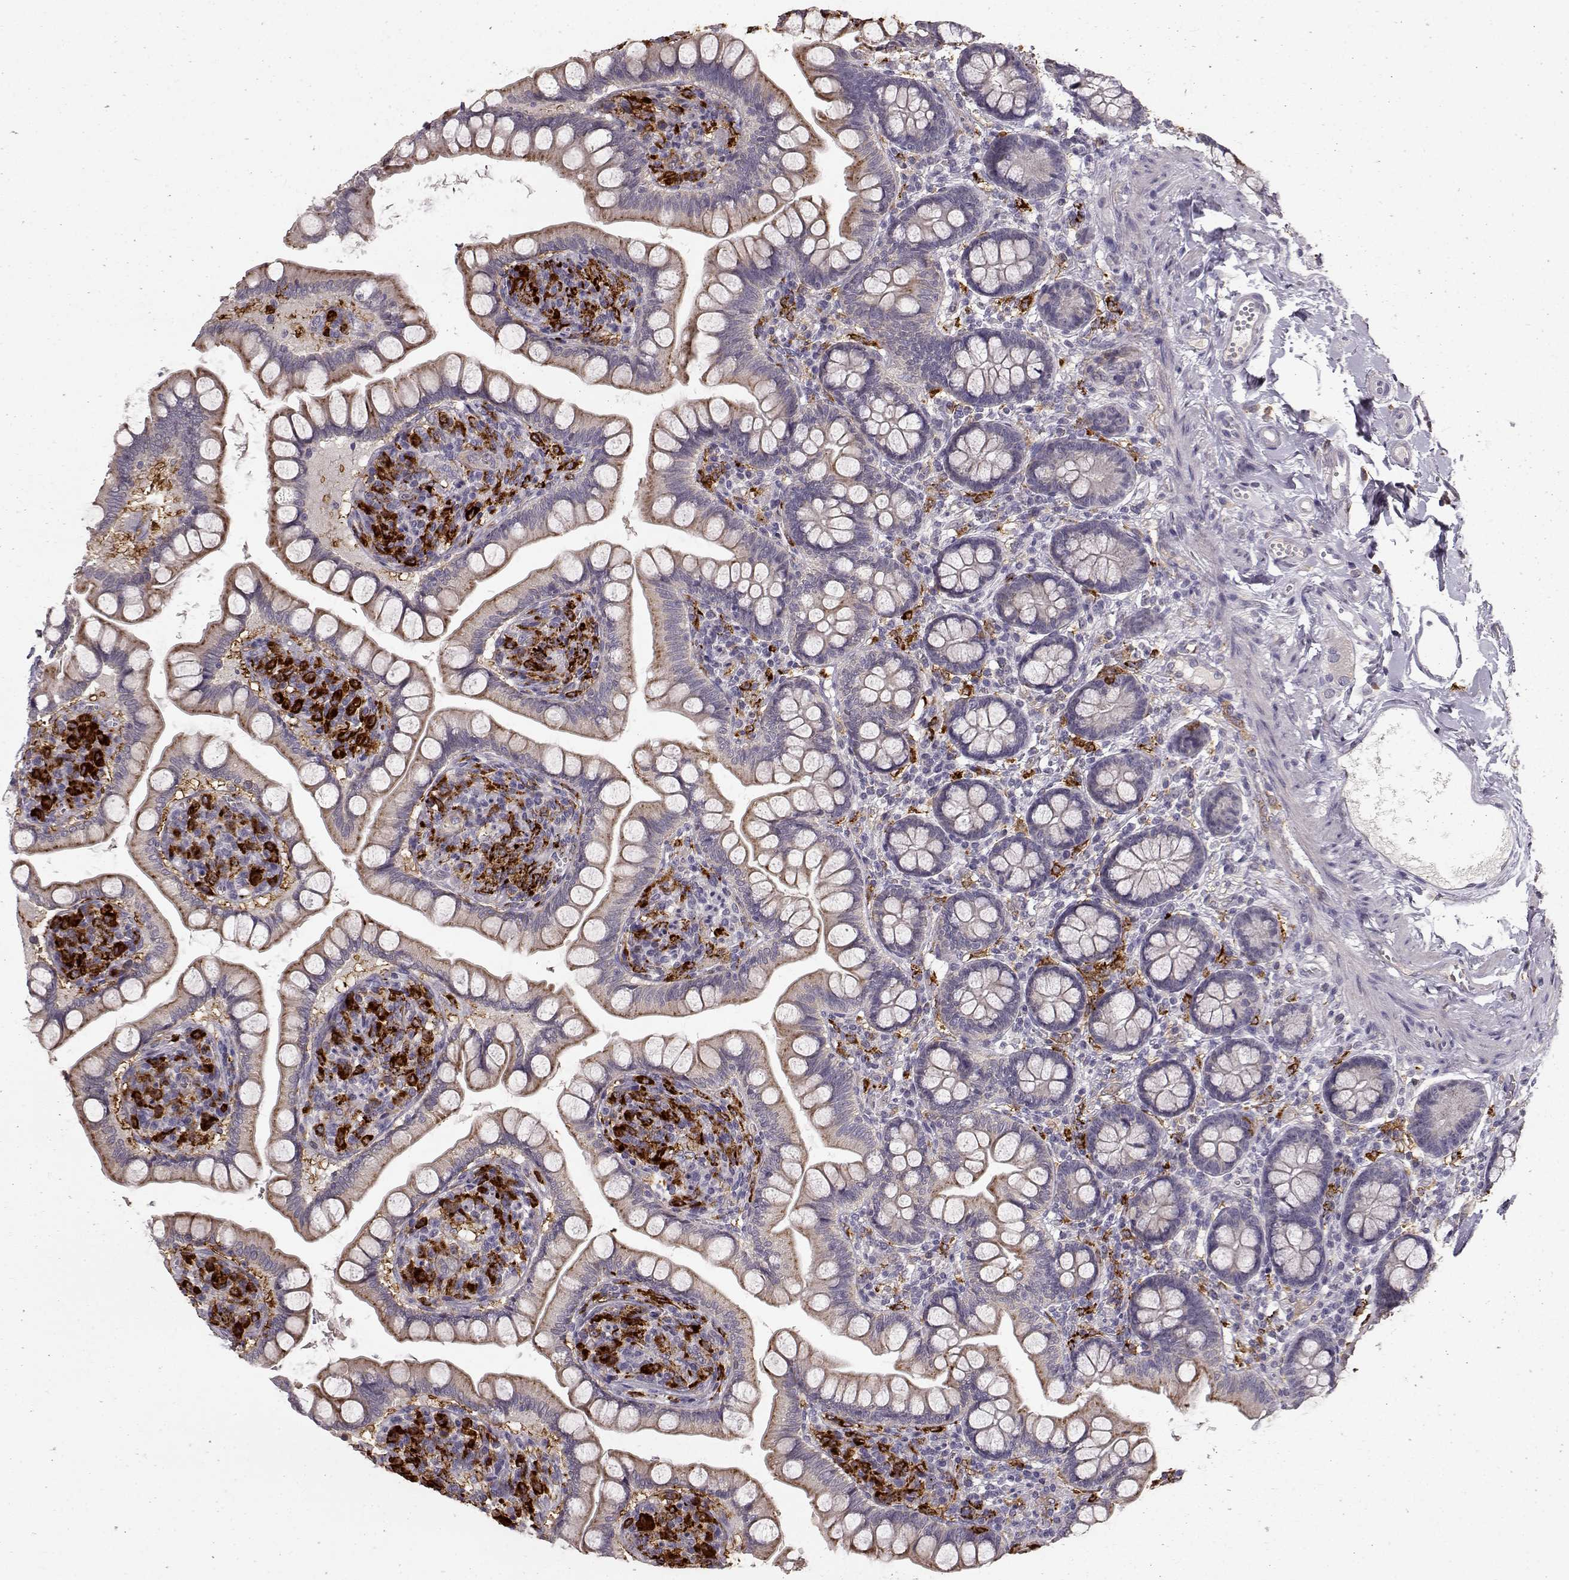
{"staining": {"intensity": "weak", "quantity": "25%-75%", "location": "cytoplasmic/membranous"}, "tissue": "small intestine", "cell_type": "Glandular cells", "image_type": "normal", "snomed": [{"axis": "morphology", "description": "Normal tissue, NOS"}, {"axis": "topography", "description": "Small intestine"}], "caption": "Immunohistochemistry (IHC) of normal small intestine displays low levels of weak cytoplasmic/membranous positivity in approximately 25%-75% of glandular cells. (DAB IHC with brightfield microscopy, high magnification).", "gene": "CCNF", "patient": {"sex": "female", "age": 56}}